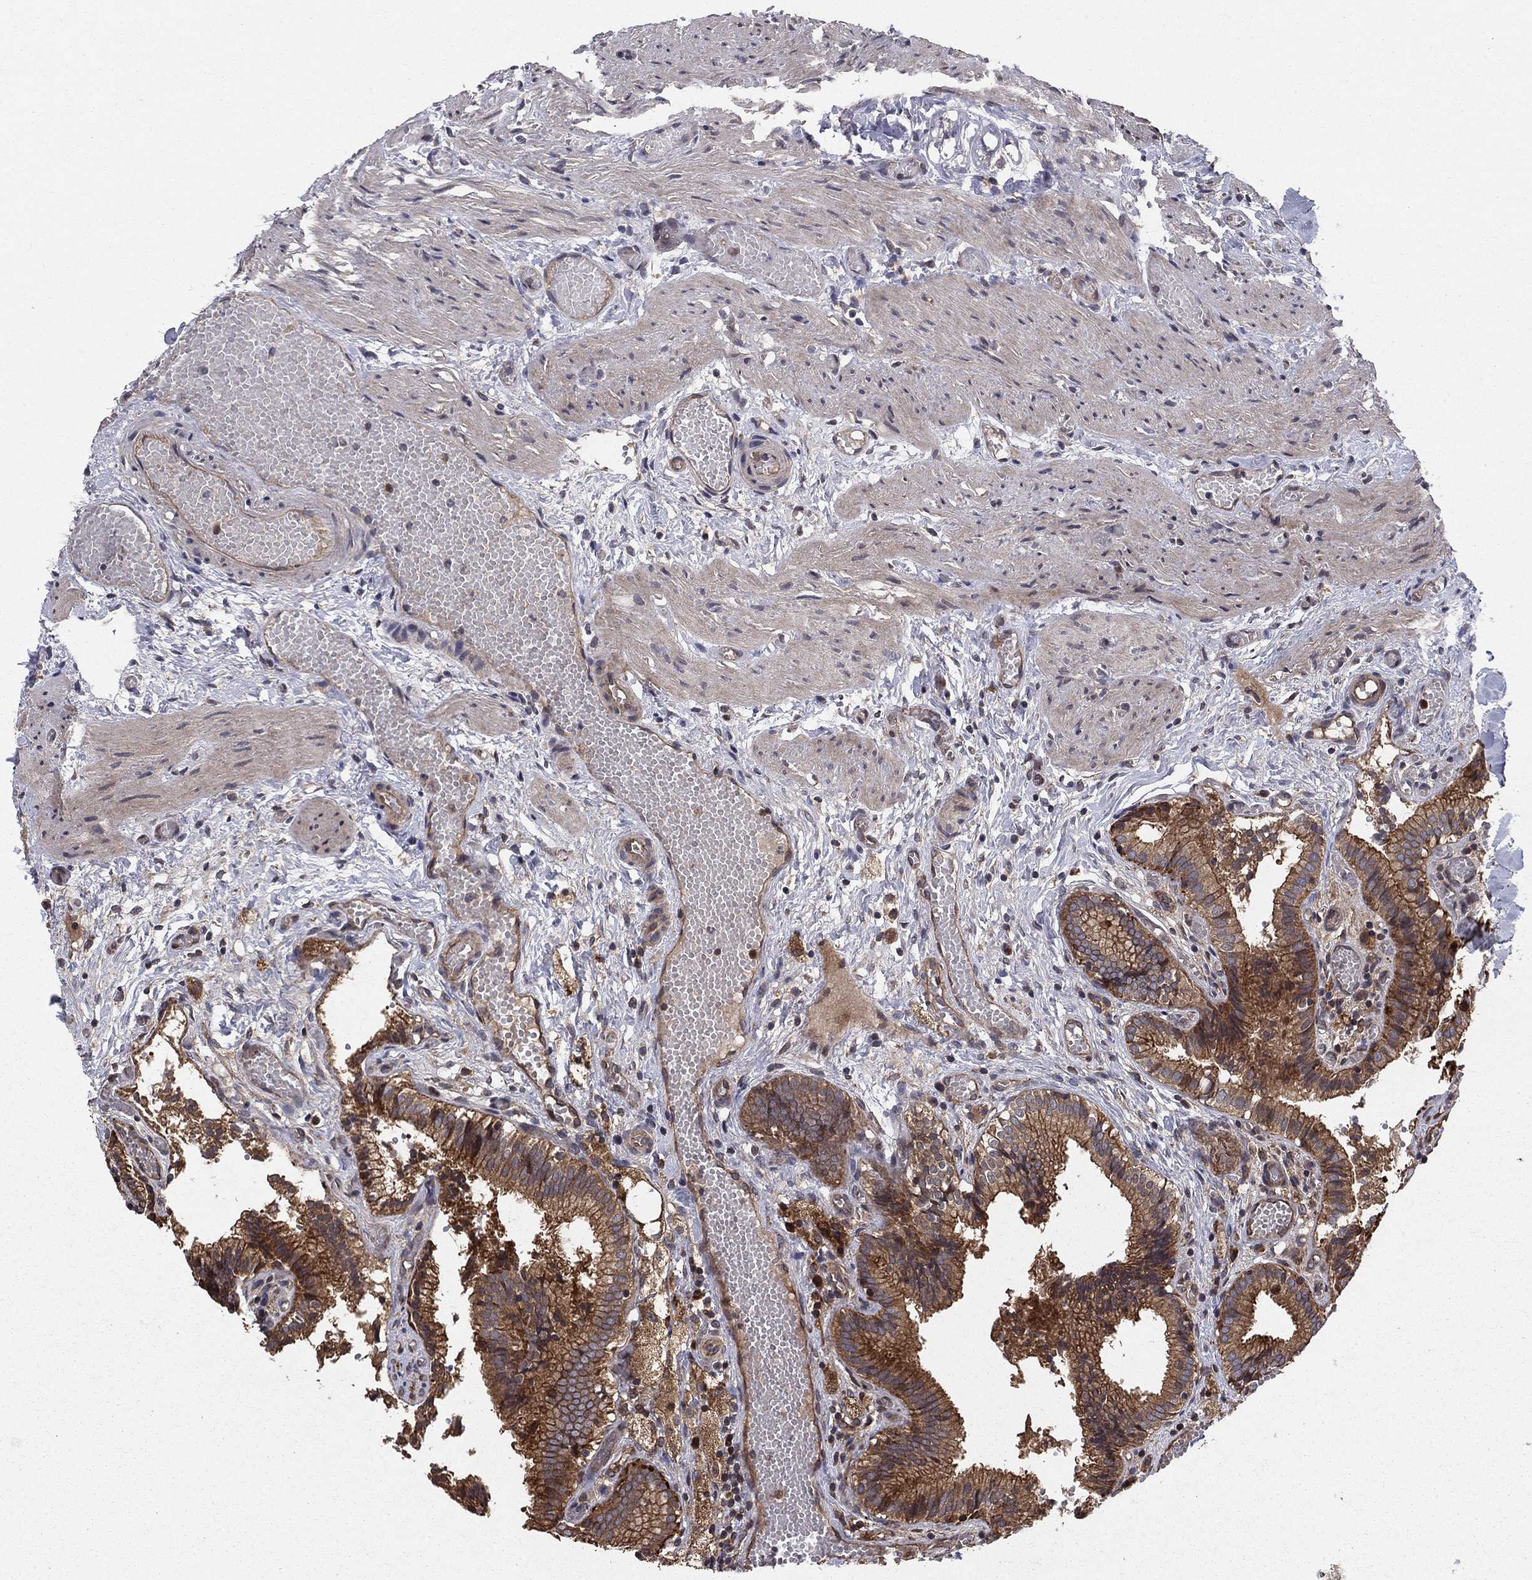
{"staining": {"intensity": "strong", "quantity": ">75%", "location": "cytoplasmic/membranous"}, "tissue": "gallbladder", "cell_type": "Glandular cells", "image_type": "normal", "snomed": [{"axis": "morphology", "description": "Normal tissue, NOS"}, {"axis": "topography", "description": "Gallbladder"}], "caption": "Protein expression analysis of unremarkable human gallbladder reveals strong cytoplasmic/membranous positivity in about >75% of glandular cells. (Brightfield microscopy of DAB IHC at high magnification).", "gene": "BABAM2", "patient": {"sex": "female", "age": 24}}